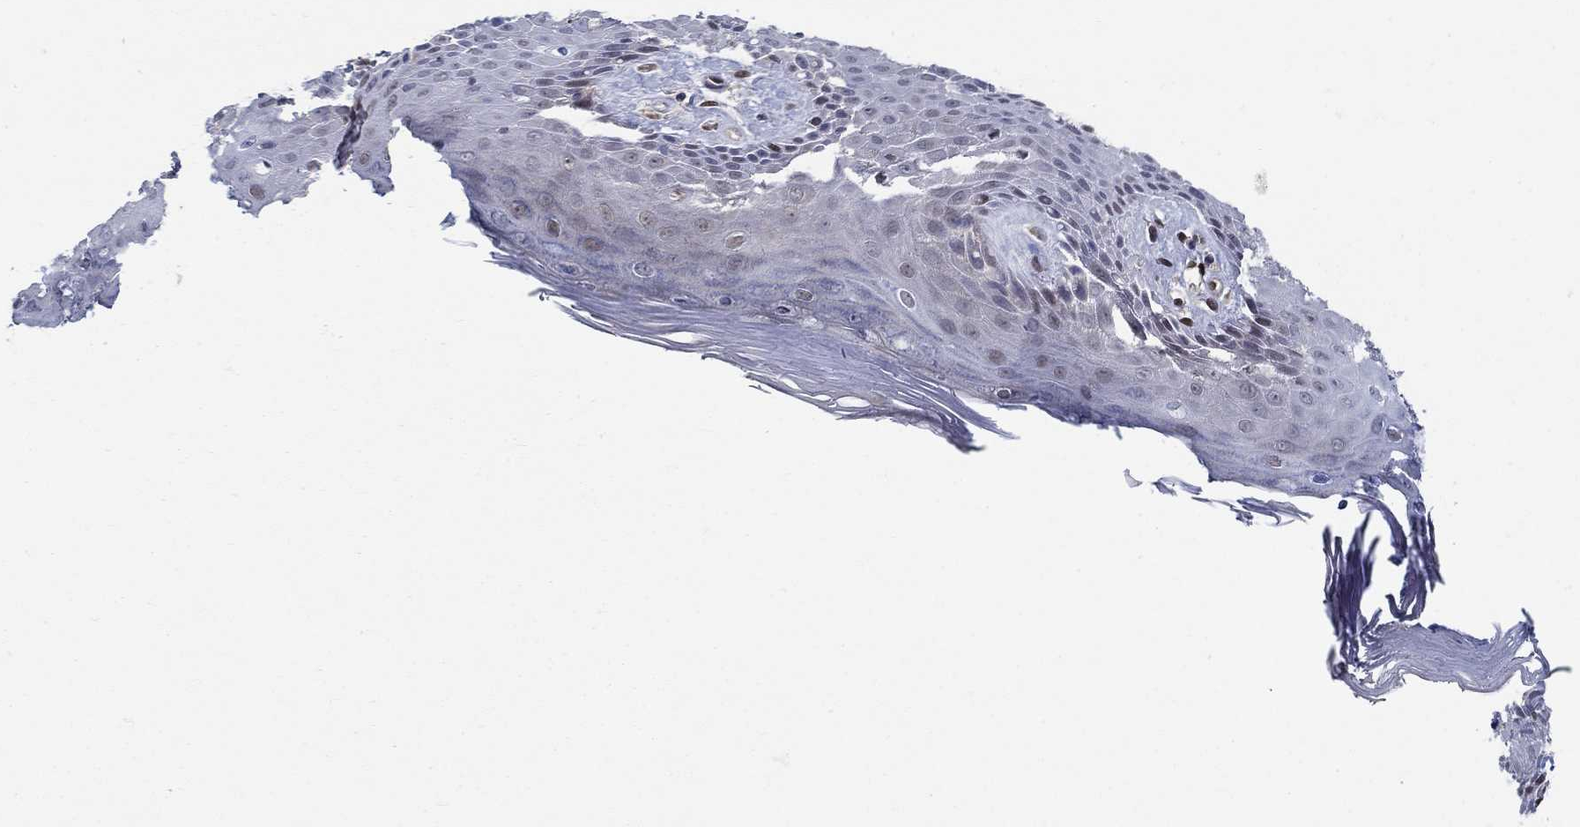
{"staining": {"intensity": "strong", "quantity": "<25%", "location": "nuclear"}, "tissue": "skin", "cell_type": "Epidermal cells", "image_type": "normal", "snomed": [{"axis": "morphology", "description": "Normal tissue, NOS"}, {"axis": "topography", "description": "Anal"}], "caption": "Immunohistochemical staining of benign skin shows <25% levels of strong nuclear protein positivity in approximately <25% of epidermal cells.", "gene": "ZNF594", "patient": {"sex": "male", "age": 36}}